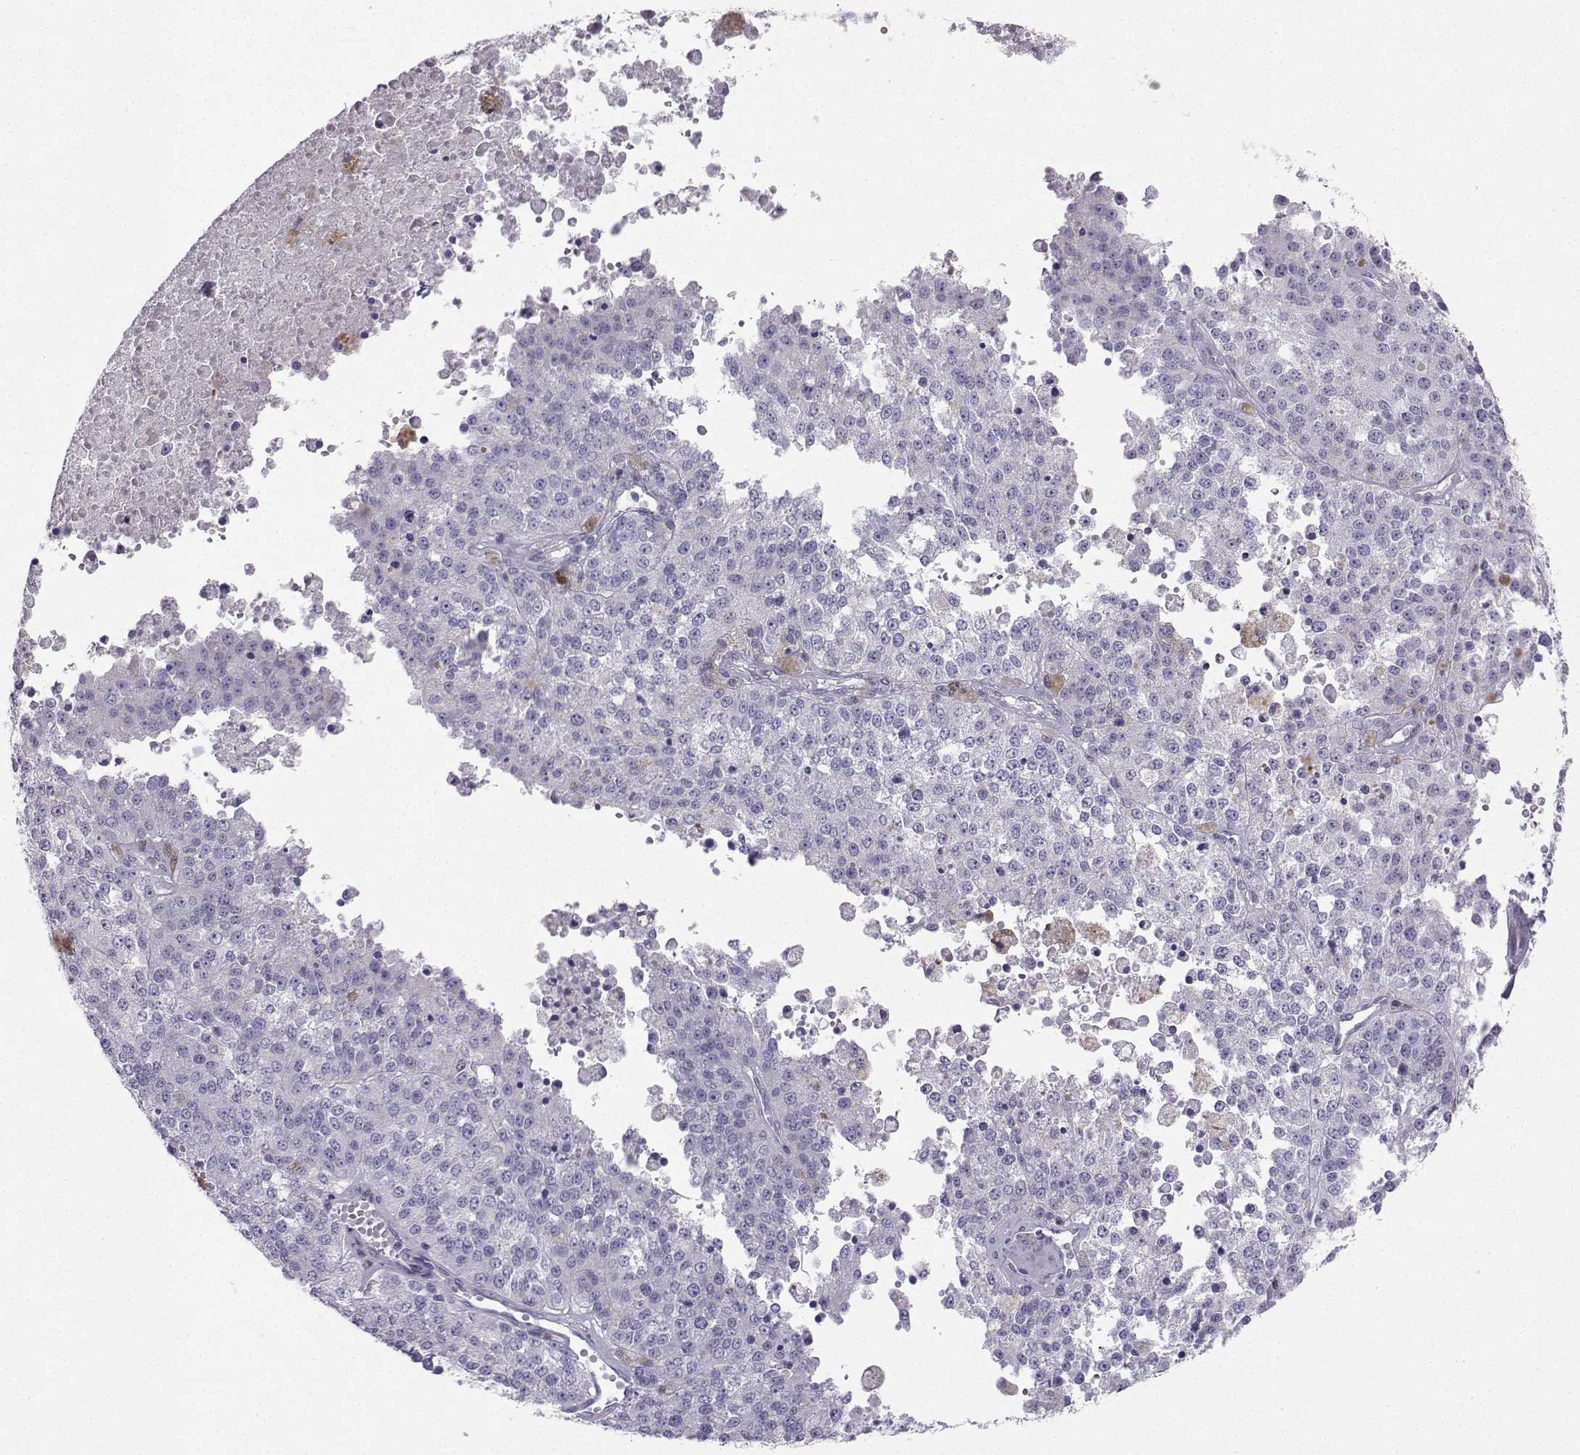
{"staining": {"intensity": "negative", "quantity": "none", "location": "none"}, "tissue": "melanoma", "cell_type": "Tumor cells", "image_type": "cancer", "snomed": [{"axis": "morphology", "description": "Malignant melanoma, Metastatic site"}, {"axis": "topography", "description": "Lymph node"}], "caption": "Immunohistochemistry histopathology image of neoplastic tissue: human melanoma stained with DAB (3,3'-diaminobenzidine) demonstrates no significant protein expression in tumor cells. Nuclei are stained in blue.", "gene": "DCLK3", "patient": {"sex": "female", "age": 64}}